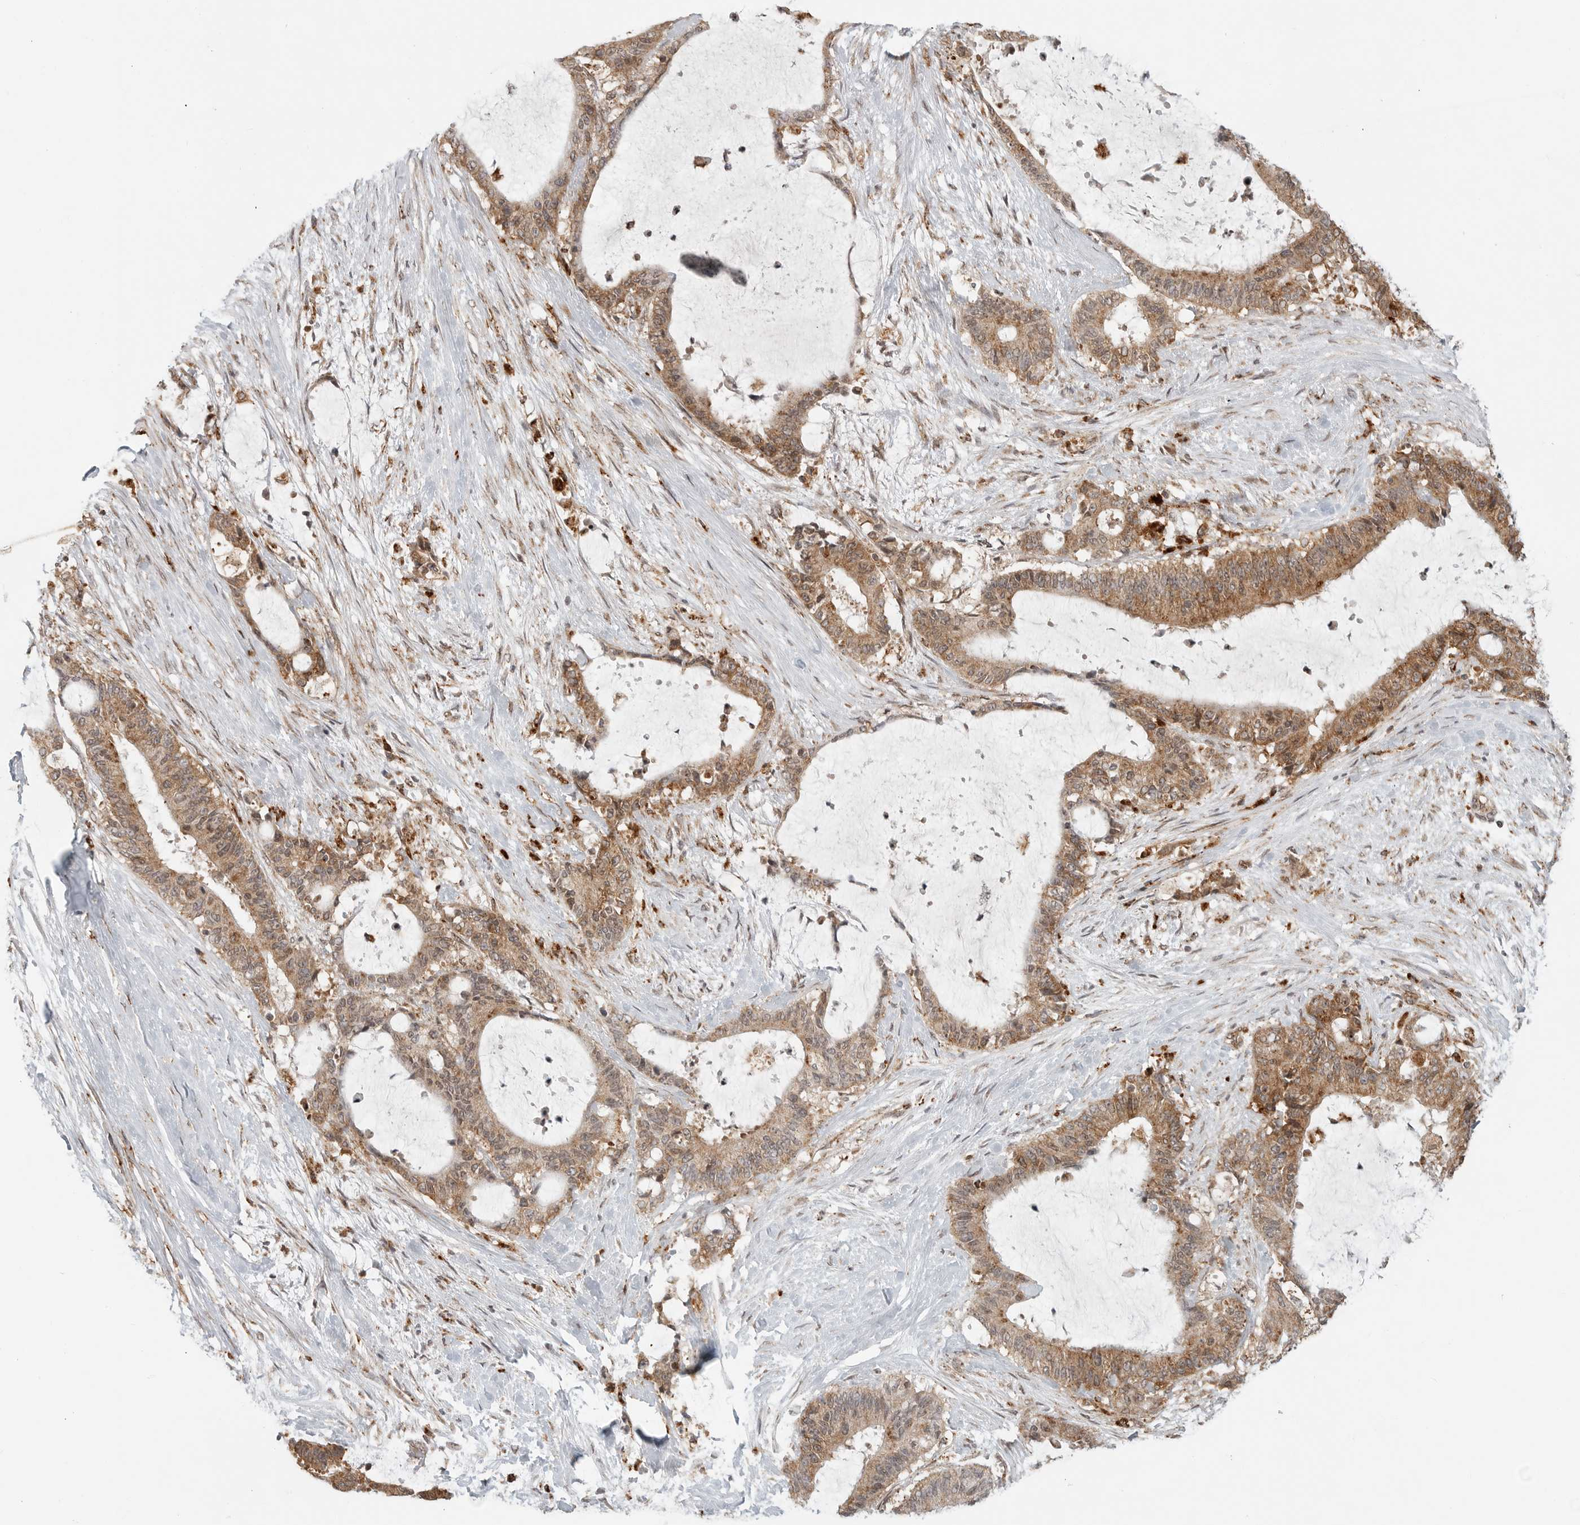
{"staining": {"intensity": "moderate", "quantity": ">75%", "location": "cytoplasmic/membranous"}, "tissue": "liver cancer", "cell_type": "Tumor cells", "image_type": "cancer", "snomed": [{"axis": "morphology", "description": "Normal tissue, NOS"}, {"axis": "morphology", "description": "Cholangiocarcinoma"}, {"axis": "topography", "description": "Liver"}, {"axis": "topography", "description": "Peripheral nerve tissue"}], "caption": "This micrograph demonstrates immunohistochemistry (IHC) staining of human liver cholangiocarcinoma, with medium moderate cytoplasmic/membranous expression in about >75% of tumor cells.", "gene": "IDUA", "patient": {"sex": "female", "age": 73}}